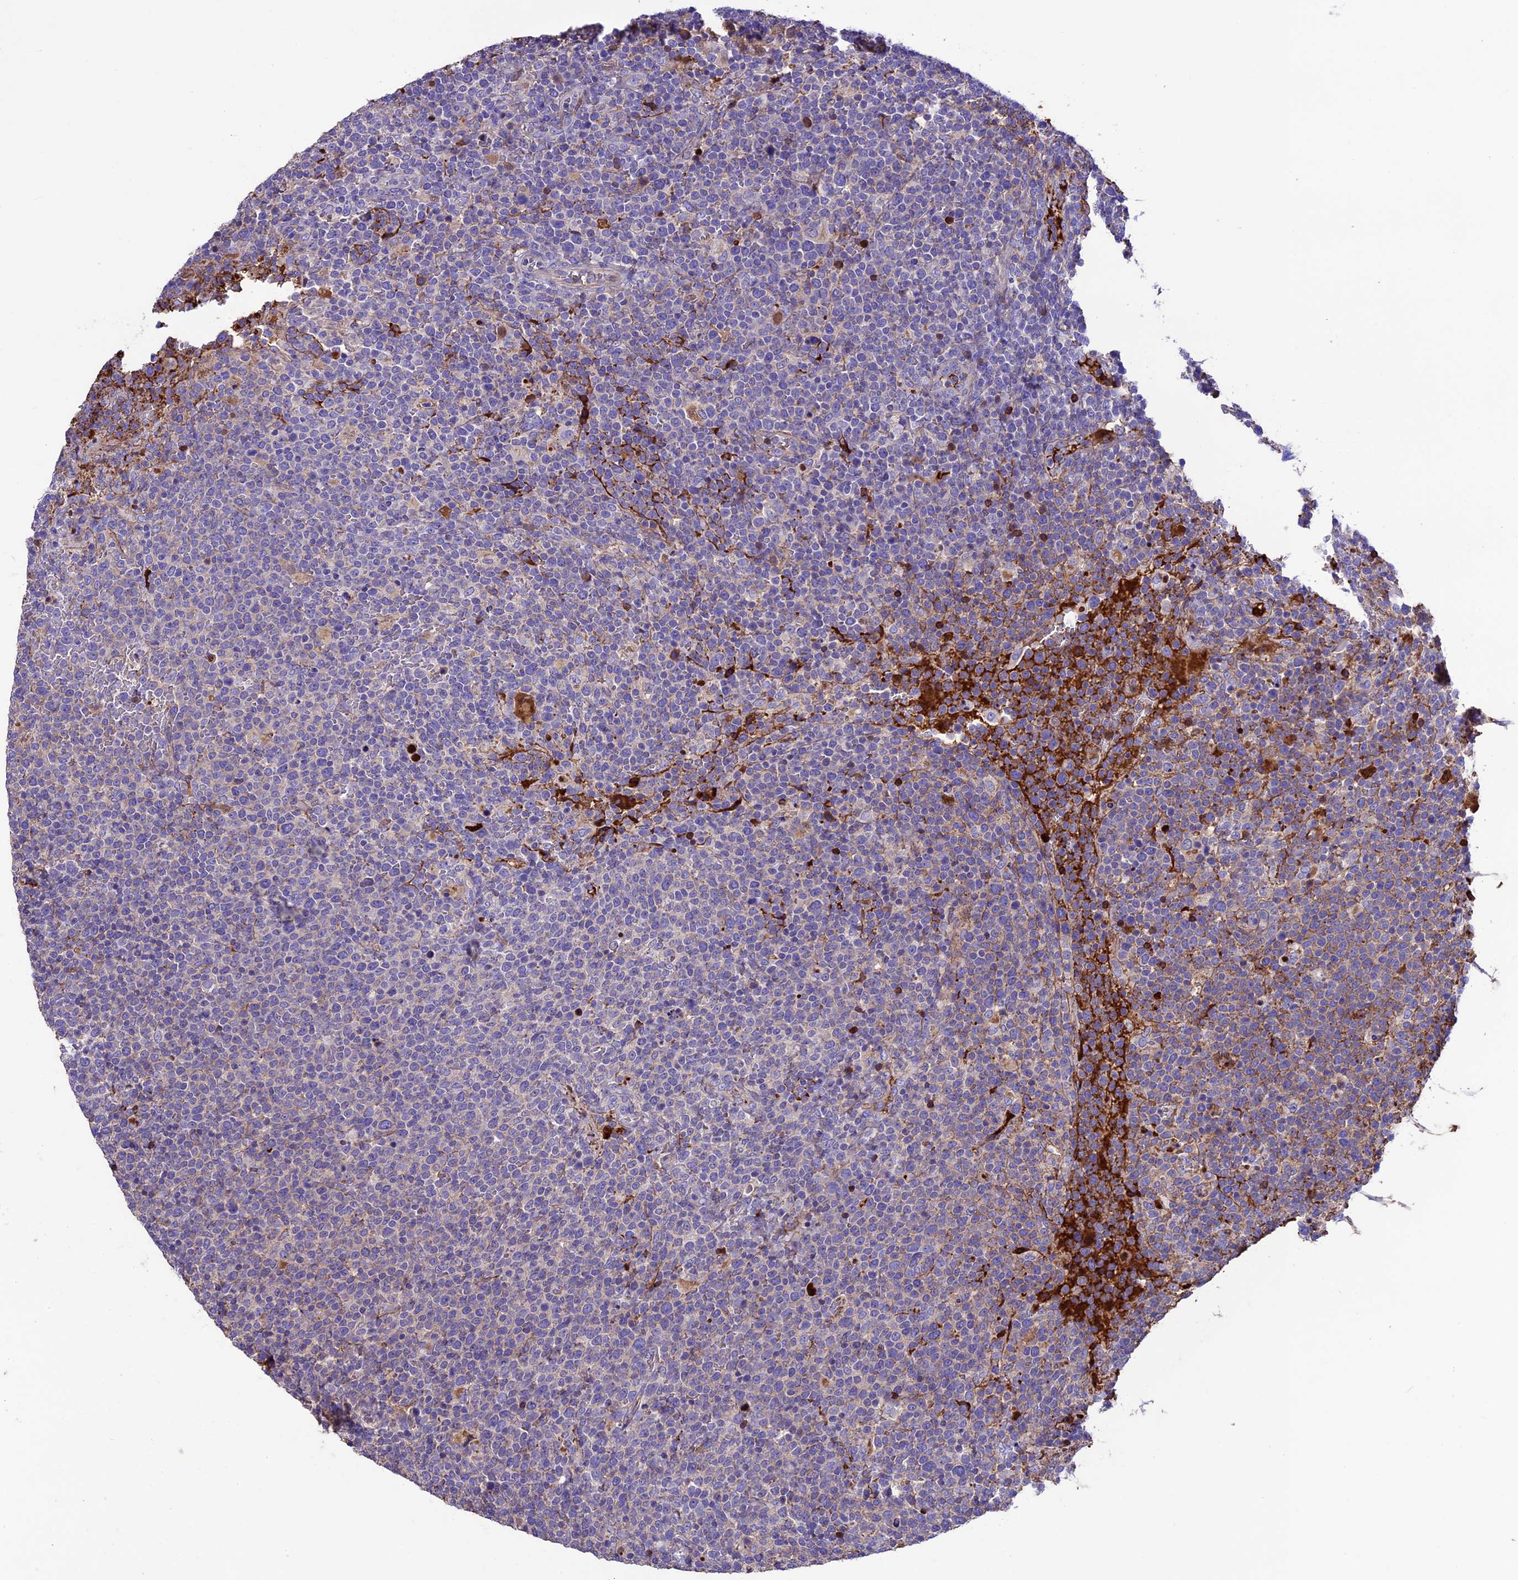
{"staining": {"intensity": "moderate", "quantity": "<25%", "location": "cytoplasmic/membranous"}, "tissue": "lymphoma", "cell_type": "Tumor cells", "image_type": "cancer", "snomed": [{"axis": "morphology", "description": "Malignant lymphoma, non-Hodgkin's type, High grade"}, {"axis": "topography", "description": "Lymph node"}], "caption": "Immunohistochemistry (IHC) image of lymphoma stained for a protein (brown), which displays low levels of moderate cytoplasmic/membranous staining in approximately <25% of tumor cells.", "gene": "TCP11L2", "patient": {"sex": "male", "age": 61}}